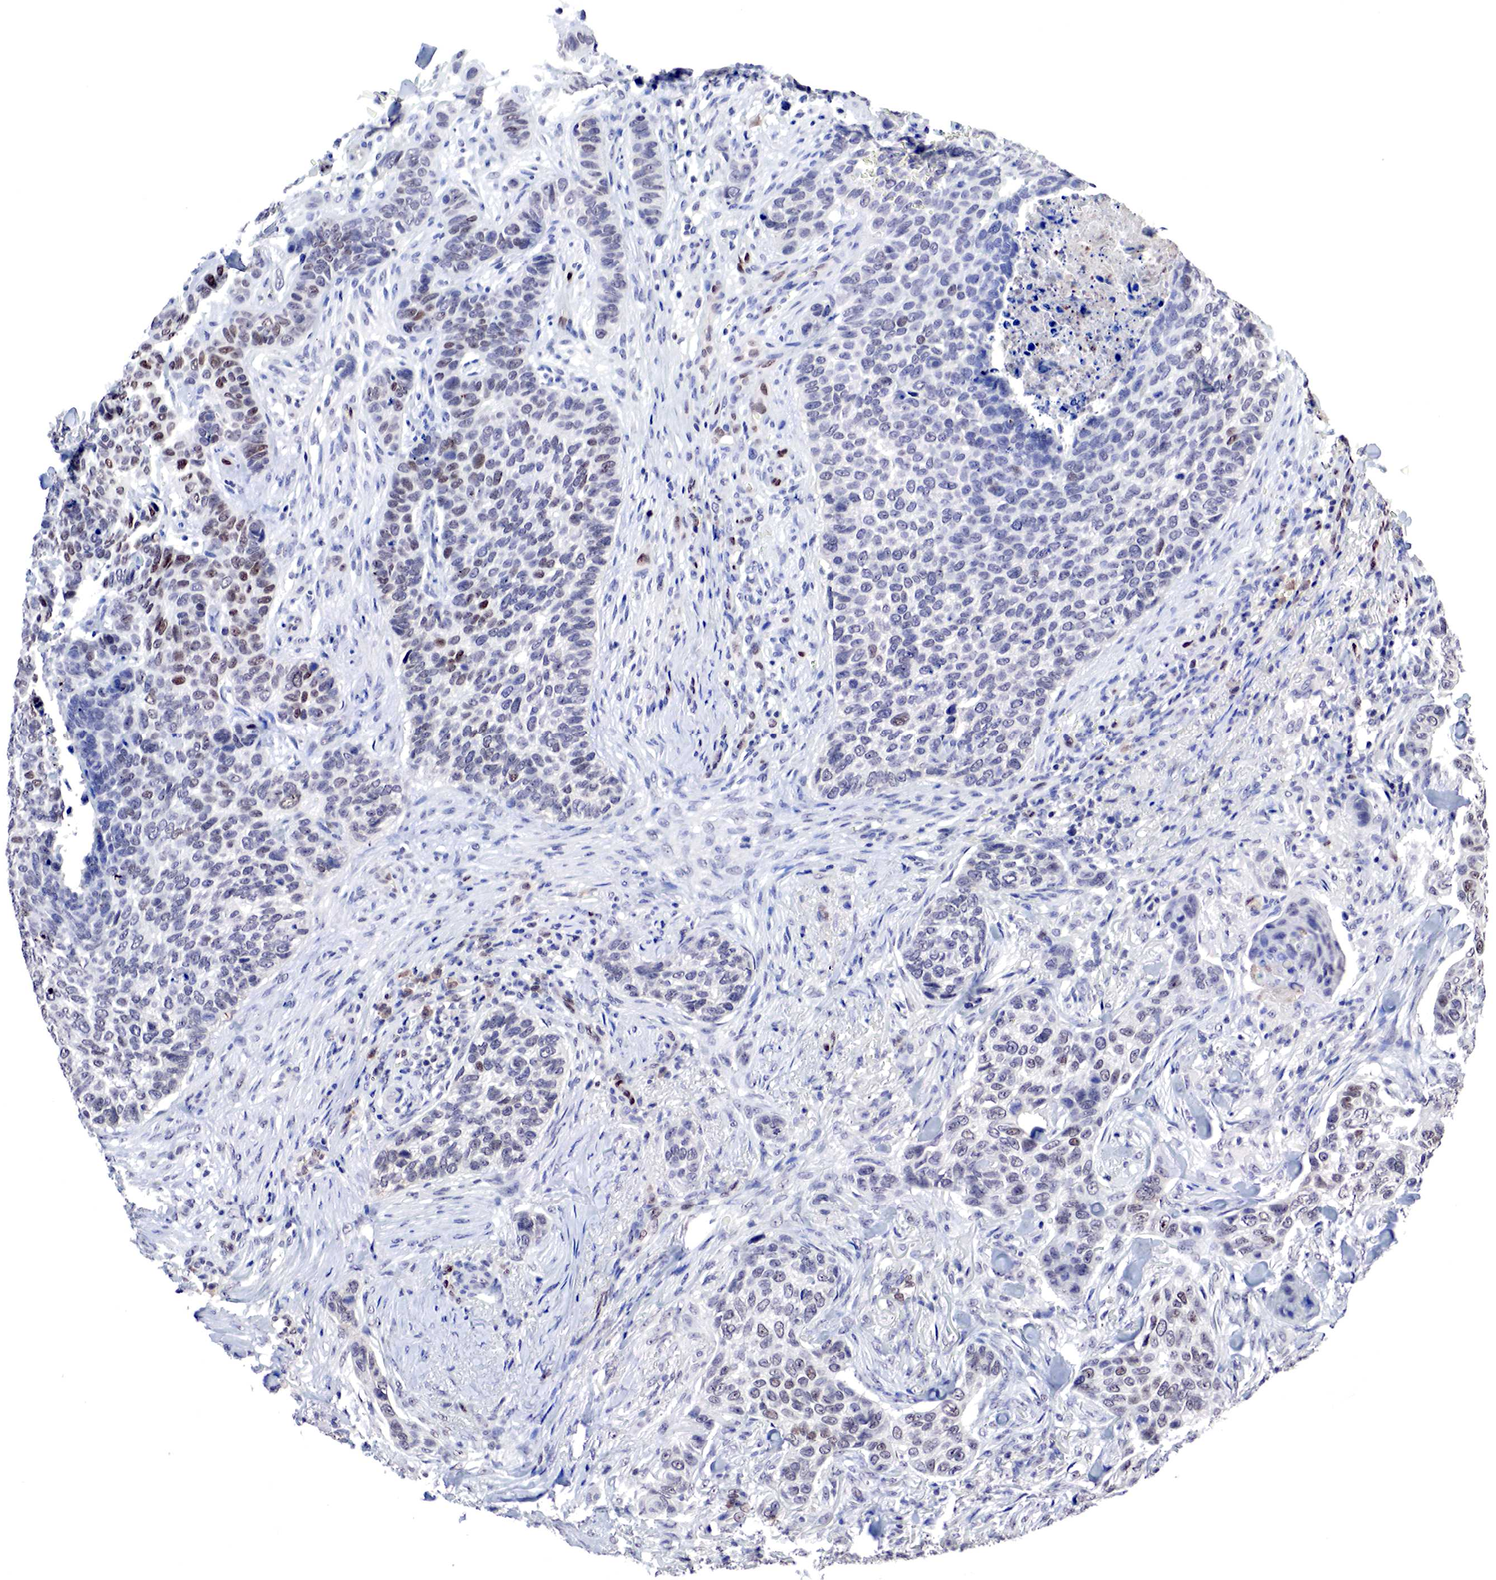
{"staining": {"intensity": "negative", "quantity": "none", "location": "none"}, "tissue": "skin cancer", "cell_type": "Tumor cells", "image_type": "cancer", "snomed": [{"axis": "morphology", "description": "Normal tissue, NOS"}, {"axis": "morphology", "description": "Basal cell carcinoma"}, {"axis": "topography", "description": "Skin"}], "caption": "Immunohistochemistry (IHC) micrograph of human skin cancer stained for a protein (brown), which reveals no staining in tumor cells.", "gene": "DACH2", "patient": {"sex": "male", "age": 81}}